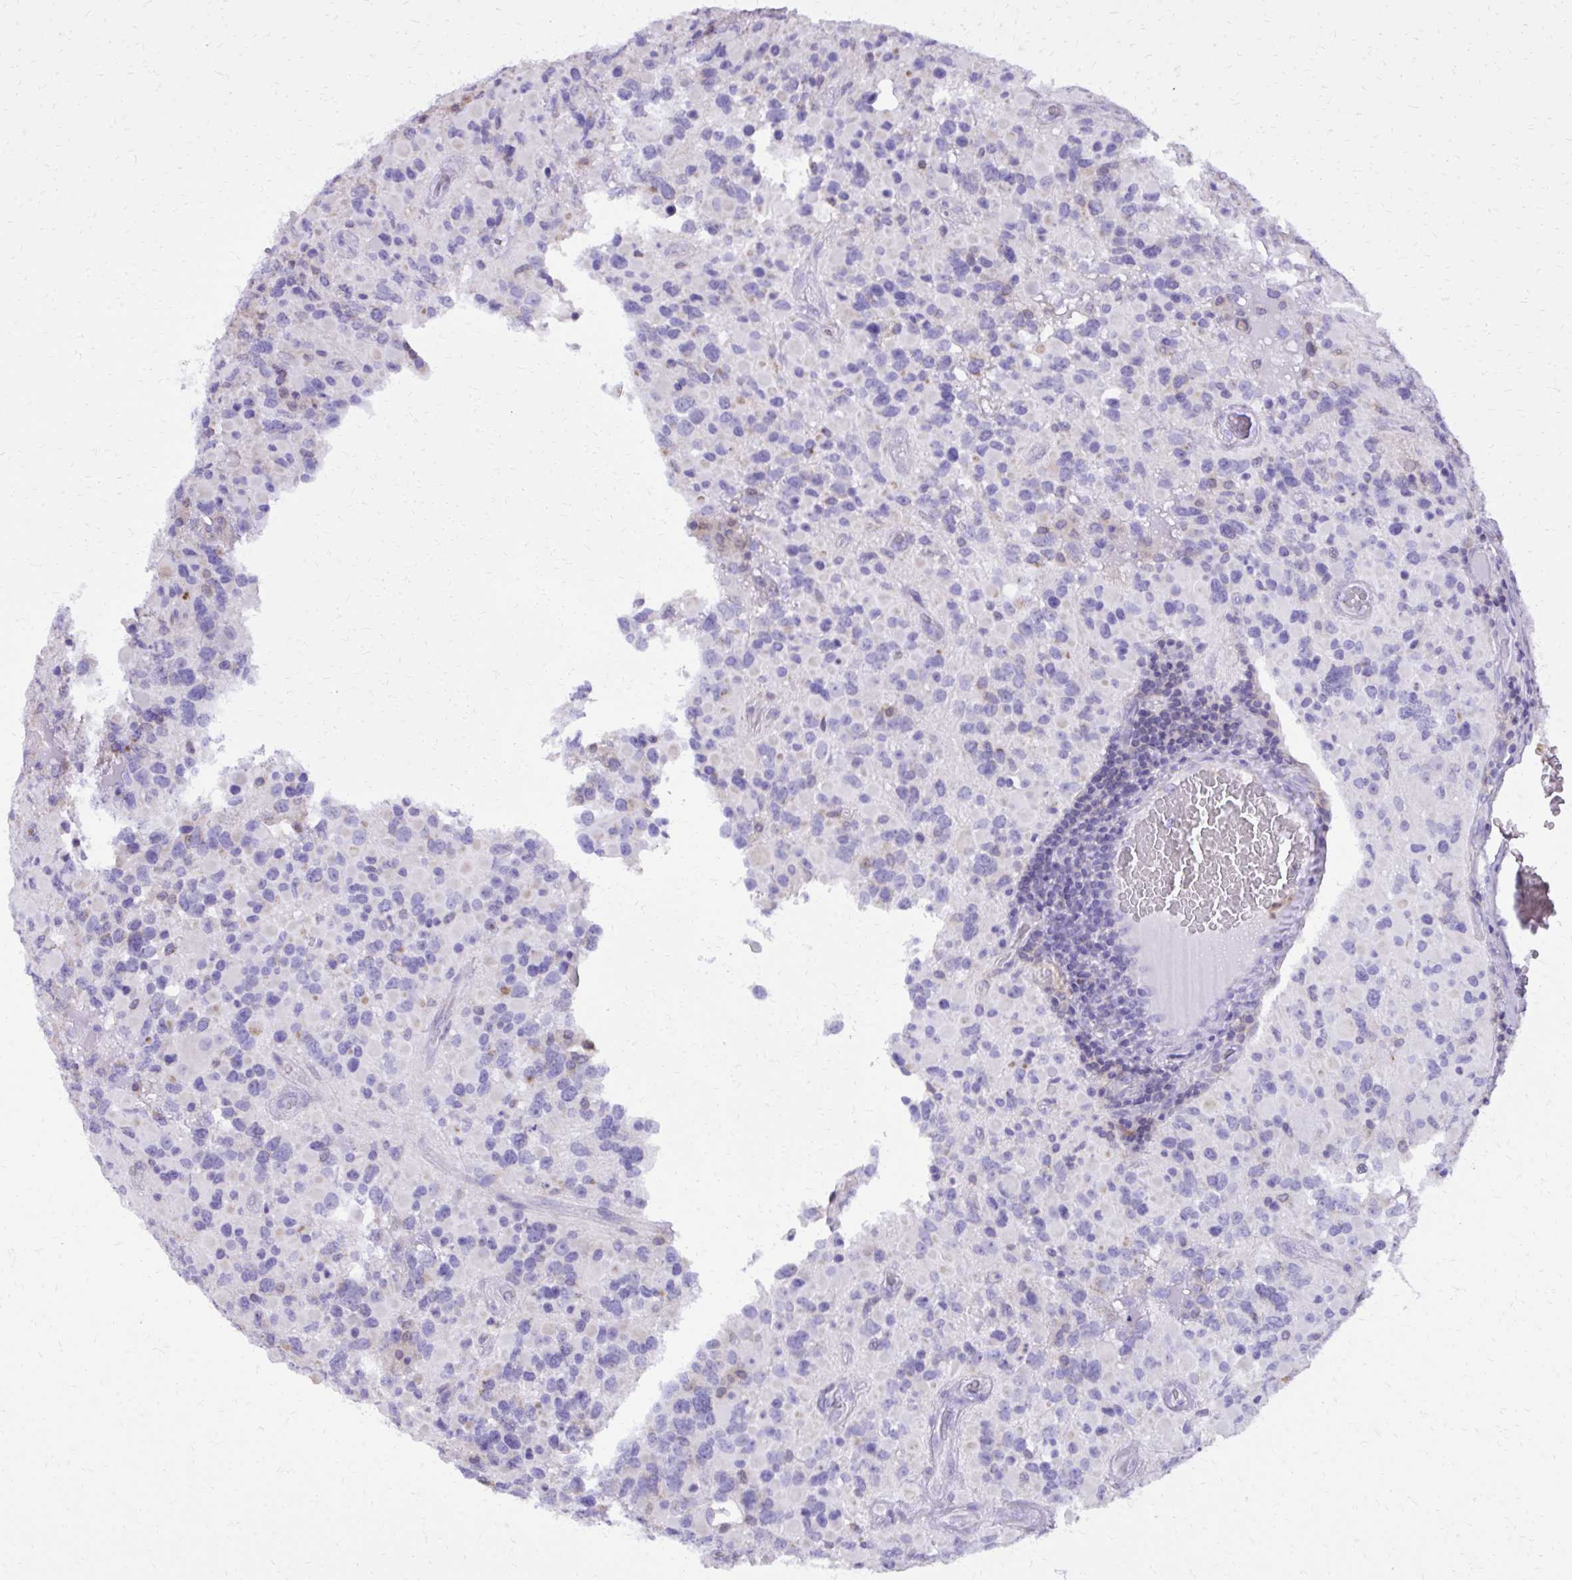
{"staining": {"intensity": "negative", "quantity": "none", "location": "none"}, "tissue": "glioma", "cell_type": "Tumor cells", "image_type": "cancer", "snomed": [{"axis": "morphology", "description": "Glioma, malignant, High grade"}, {"axis": "topography", "description": "Brain"}], "caption": "An IHC micrograph of glioma is shown. There is no staining in tumor cells of glioma.", "gene": "CAT", "patient": {"sex": "female", "age": 40}}